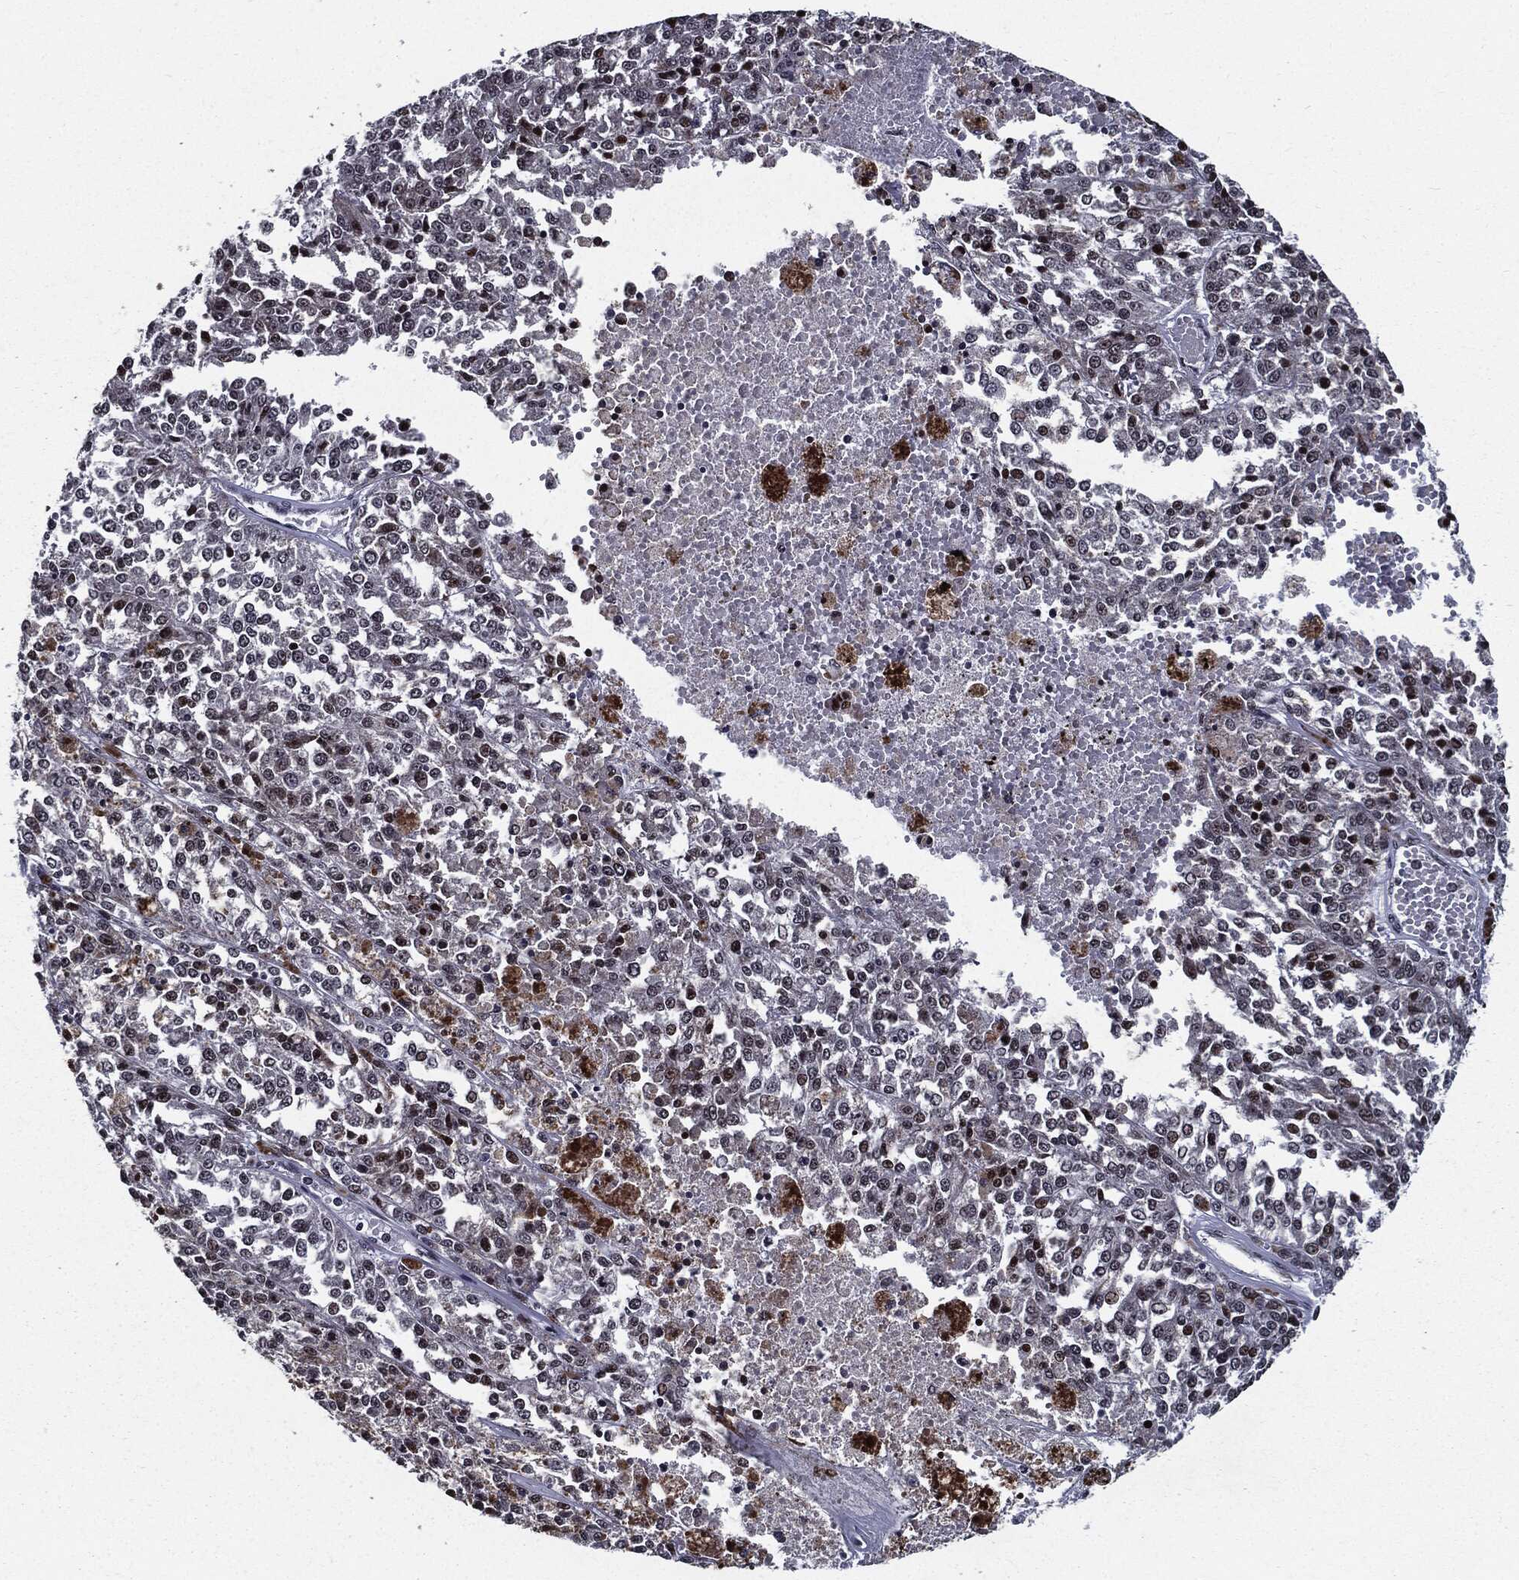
{"staining": {"intensity": "negative", "quantity": "none", "location": "none"}, "tissue": "melanoma", "cell_type": "Tumor cells", "image_type": "cancer", "snomed": [{"axis": "morphology", "description": "Malignant melanoma, Metastatic site"}, {"axis": "topography", "description": "Lymph node"}], "caption": "An IHC micrograph of malignant melanoma (metastatic site) is shown. There is no staining in tumor cells of malignant melanoma (metastatic site).", "gene": "ZFP91", "patient": {"sex": "female", "age": 64}}